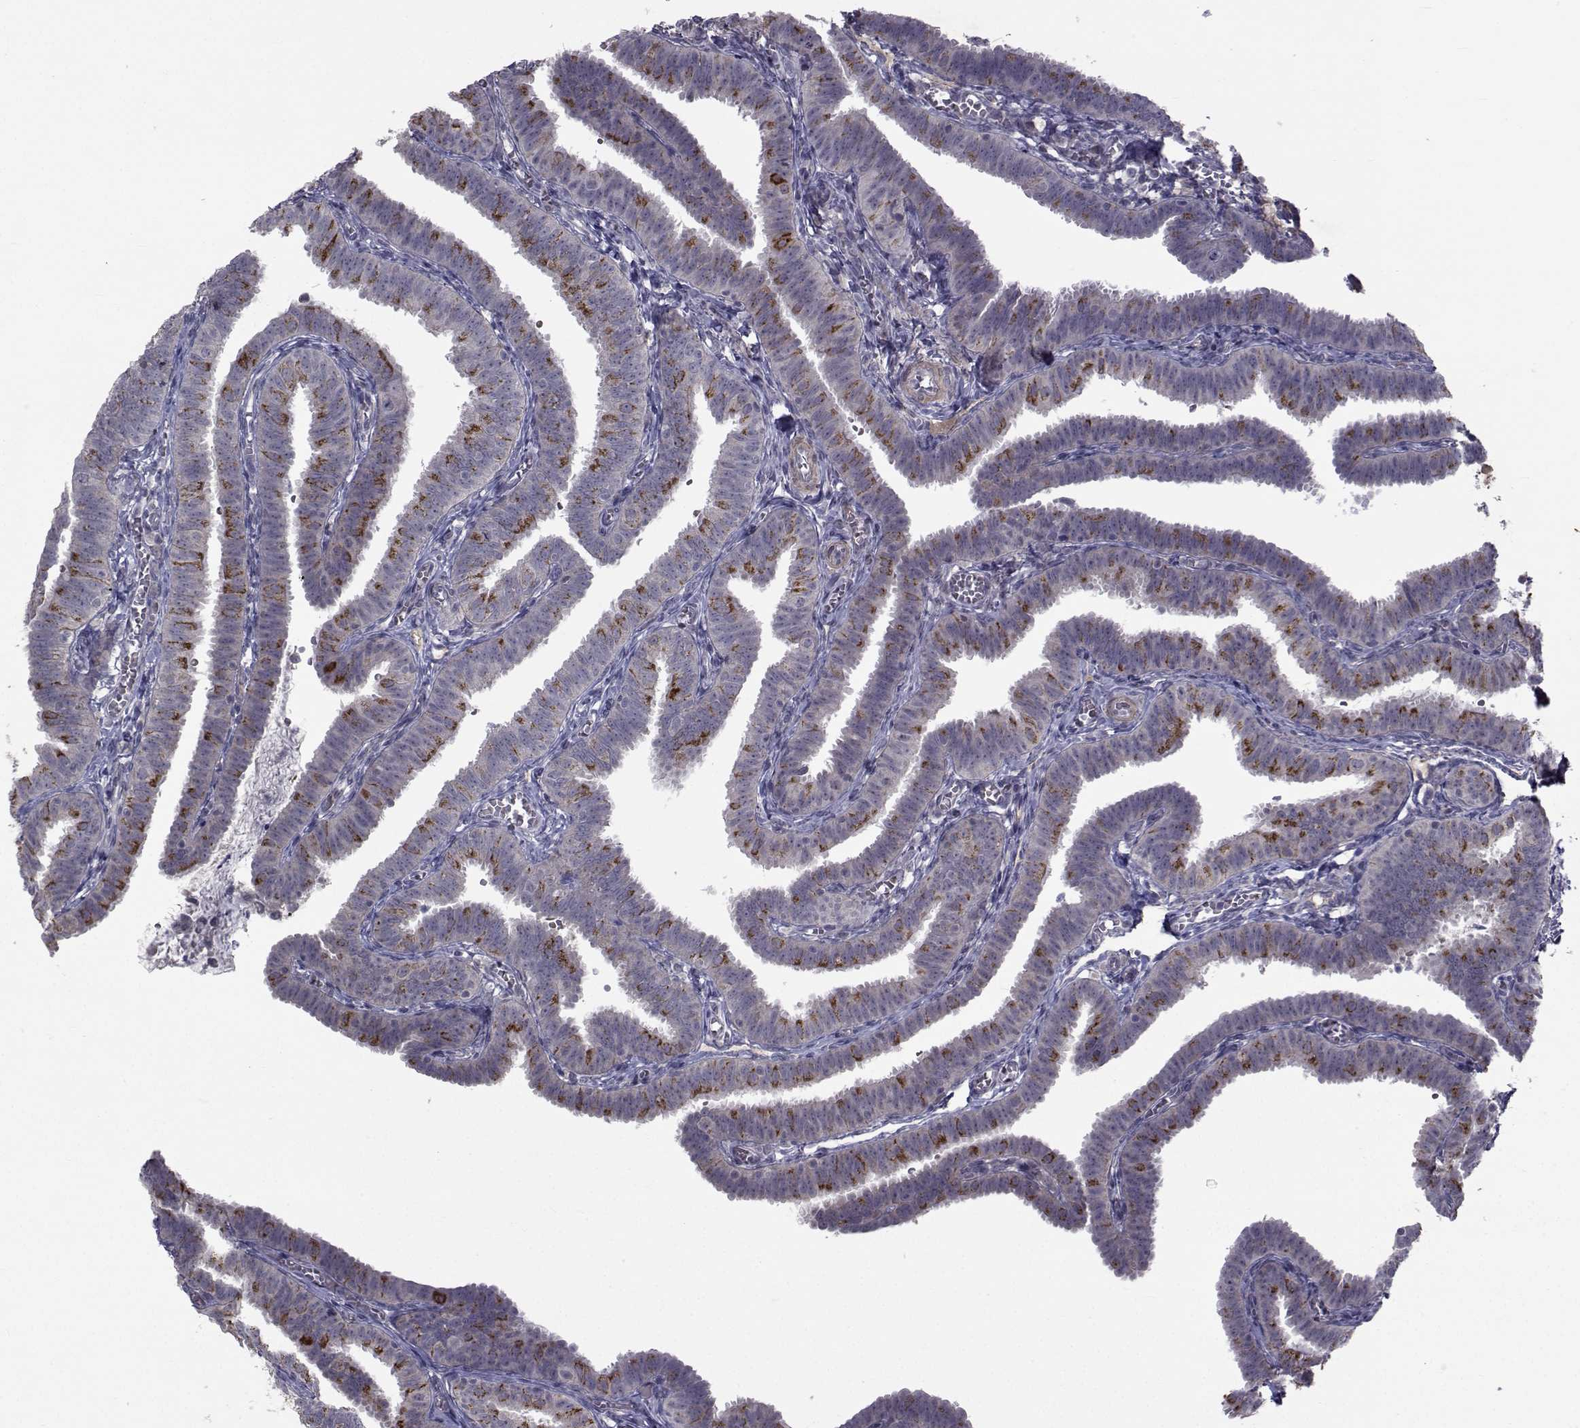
{"staining": {"intensity": "strong", "quantity": "<25%", "location": "cytoplasmic/membranous"}, "tissue": "fallopian tube", "cell_type": "Glandular cells", "image_type": "normal", "snomed": [{"axis": "morphology", "description": "Normal tissue, NOS"}, {"axis": "topography", "description": "Fallopian tube"}], "caption": "Fallopian tube stained with DAB (3,3'-diaminobenzidine) immunohistochemistry (IHC) demonstrates medium levels of strong cytoplasmic/membranous positivity in about <25% of glandular cells.", "gene": "FDXR", "patient": {"sex": "female", "age": 25}}